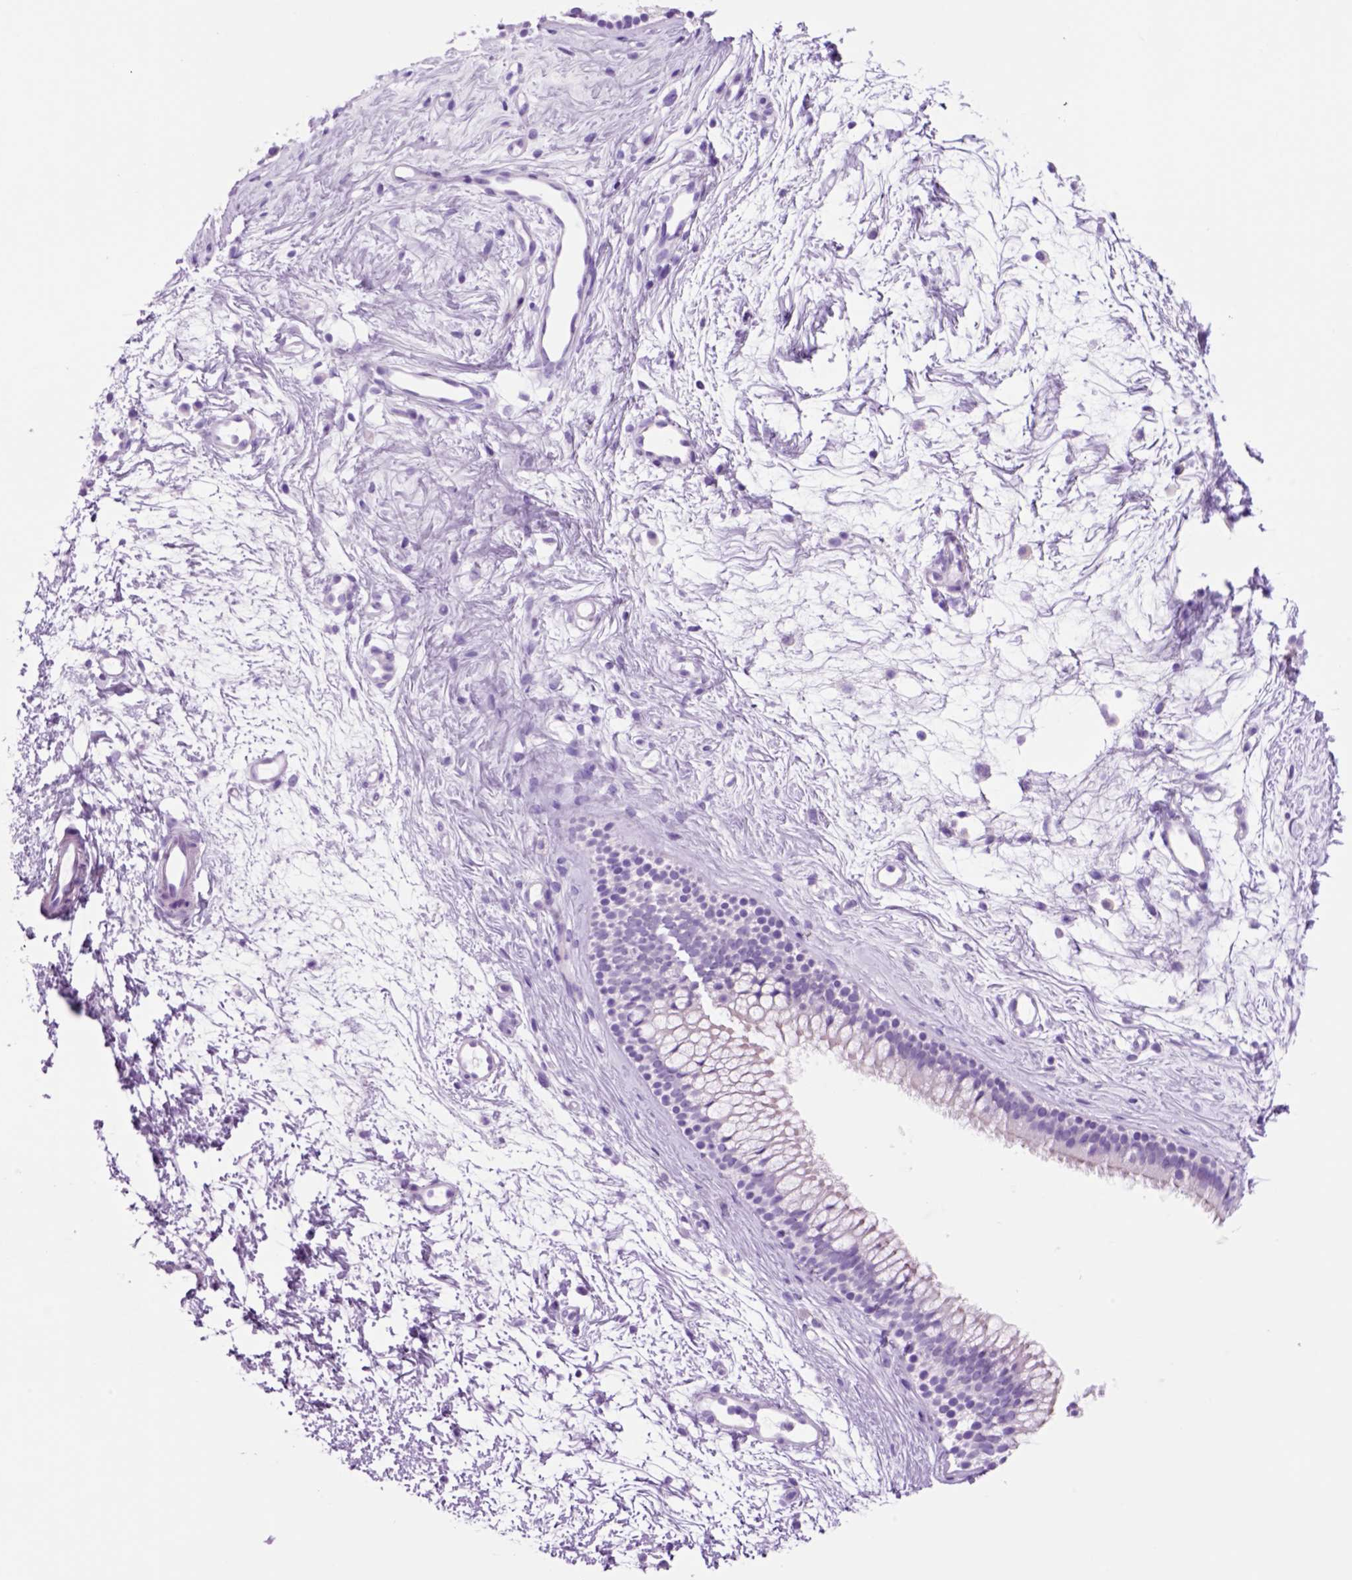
{"staining": {"intensity": "negative", "quantity": "none", "location": "none"}, "tissue": "nasopharynx", "cell_type": "Respiratory epithelial cells", "image_type": "normal", "snomed": [{"axis": "morphology", "description": "Normal tissue, NOS"}, {"axis": "topography", "description": "Nasopharynx"}], "caption": "This is an IHC histopathology image of unremarkable human nasopharynx. There is no positivity in respiratory epithelial cells.", "gene": "HHIPL2", "patient": {"sex": "male", "age": 58}}